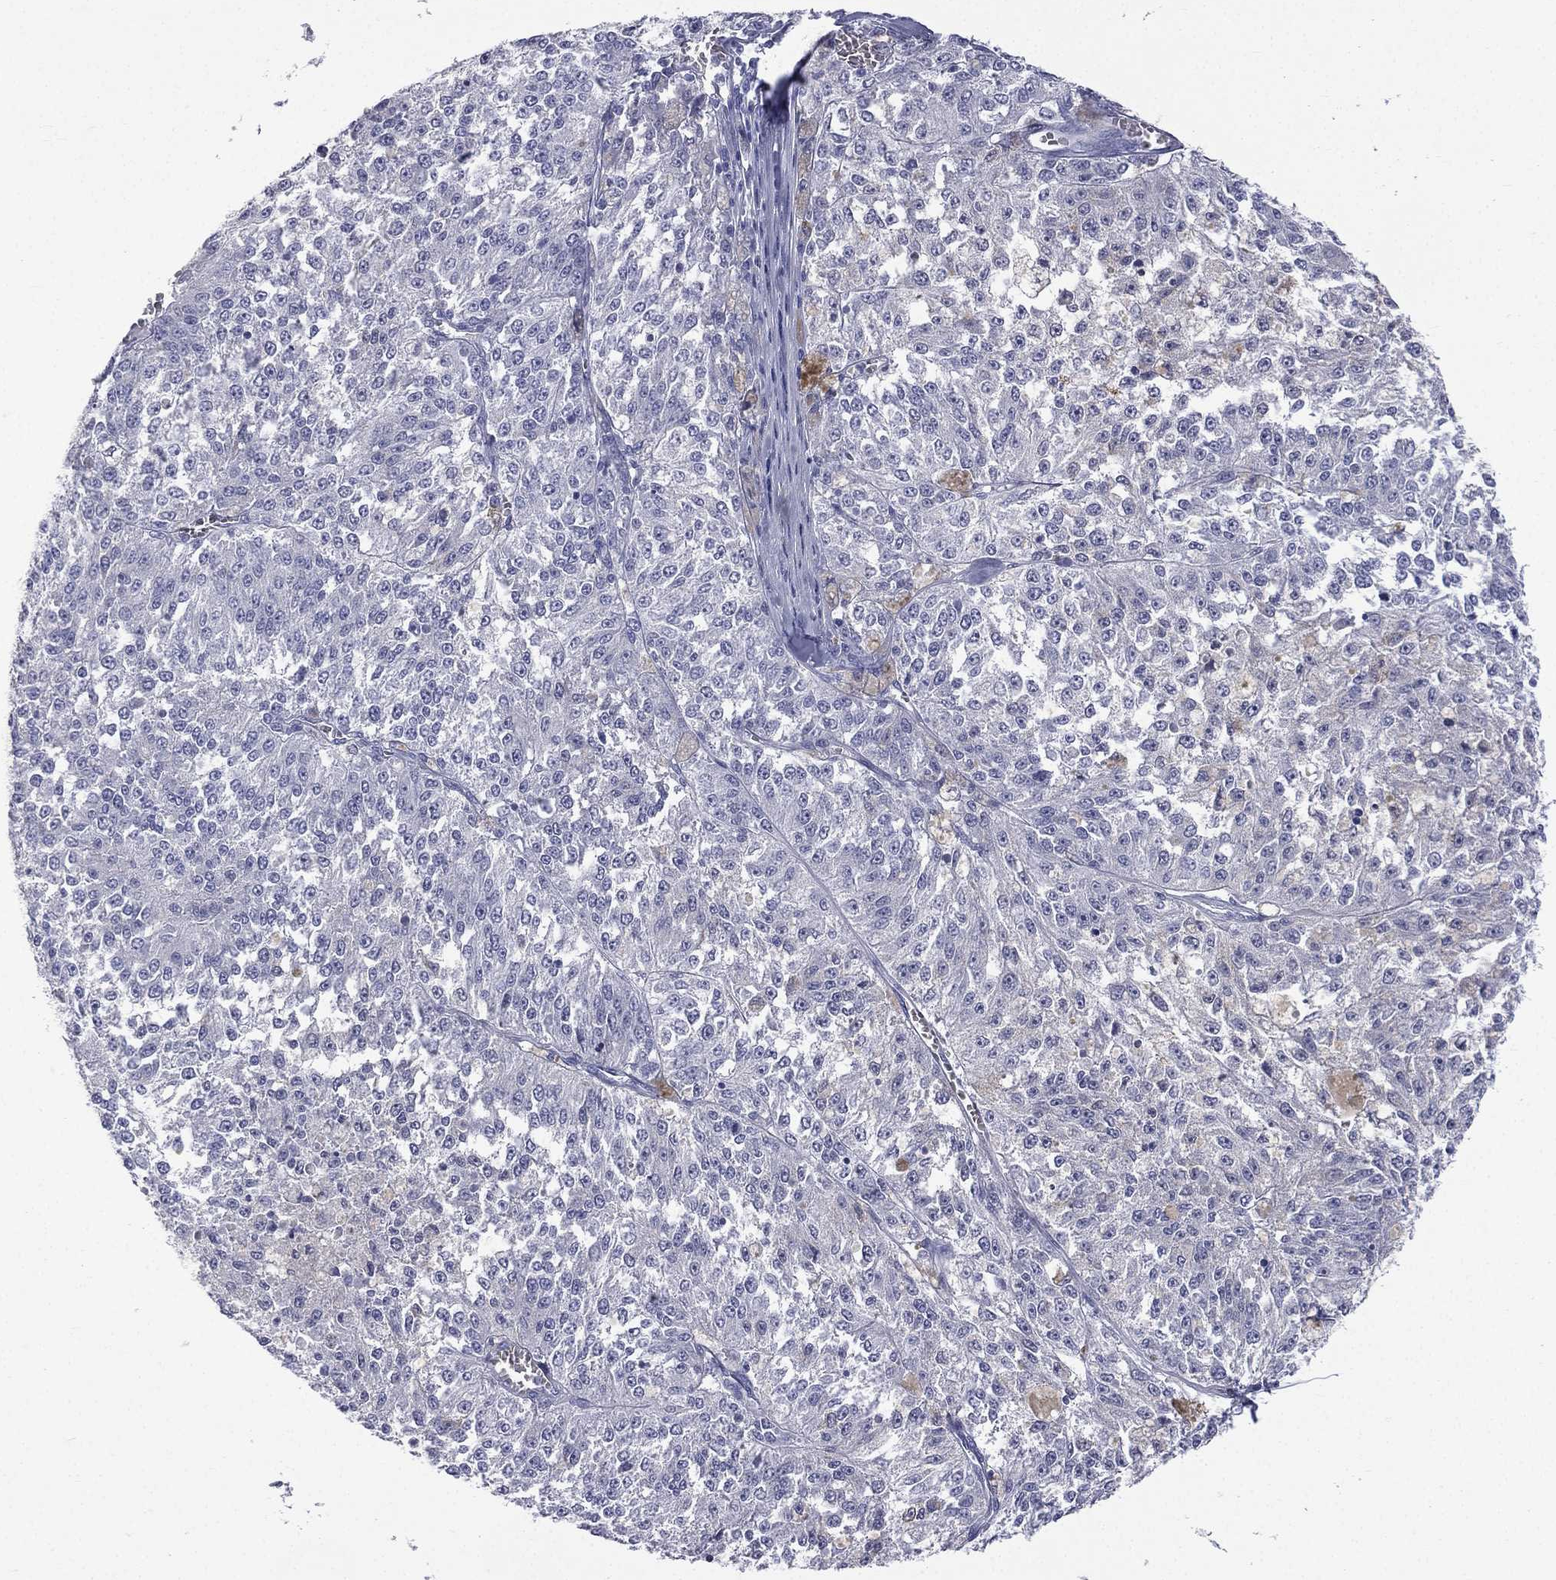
{"staining": {"intensity": "negative", "quantity": "none", "location": "none"}, "tissue": "melanoma", "cell_type": "Tumor cells", "image_type": "cancer", "snomed": [{"axis": "morphology", "description": "Malignant melanoma, Metastatic site"}, {"axis": "topography", "description": "Lymph node"}], "caption": "Human melanoma stained for a protein using immunohistochemistry (IHC) shows no staining in tumor cells.", "gene": "CES2", "patient": {"sex": "female", "age": 64}}